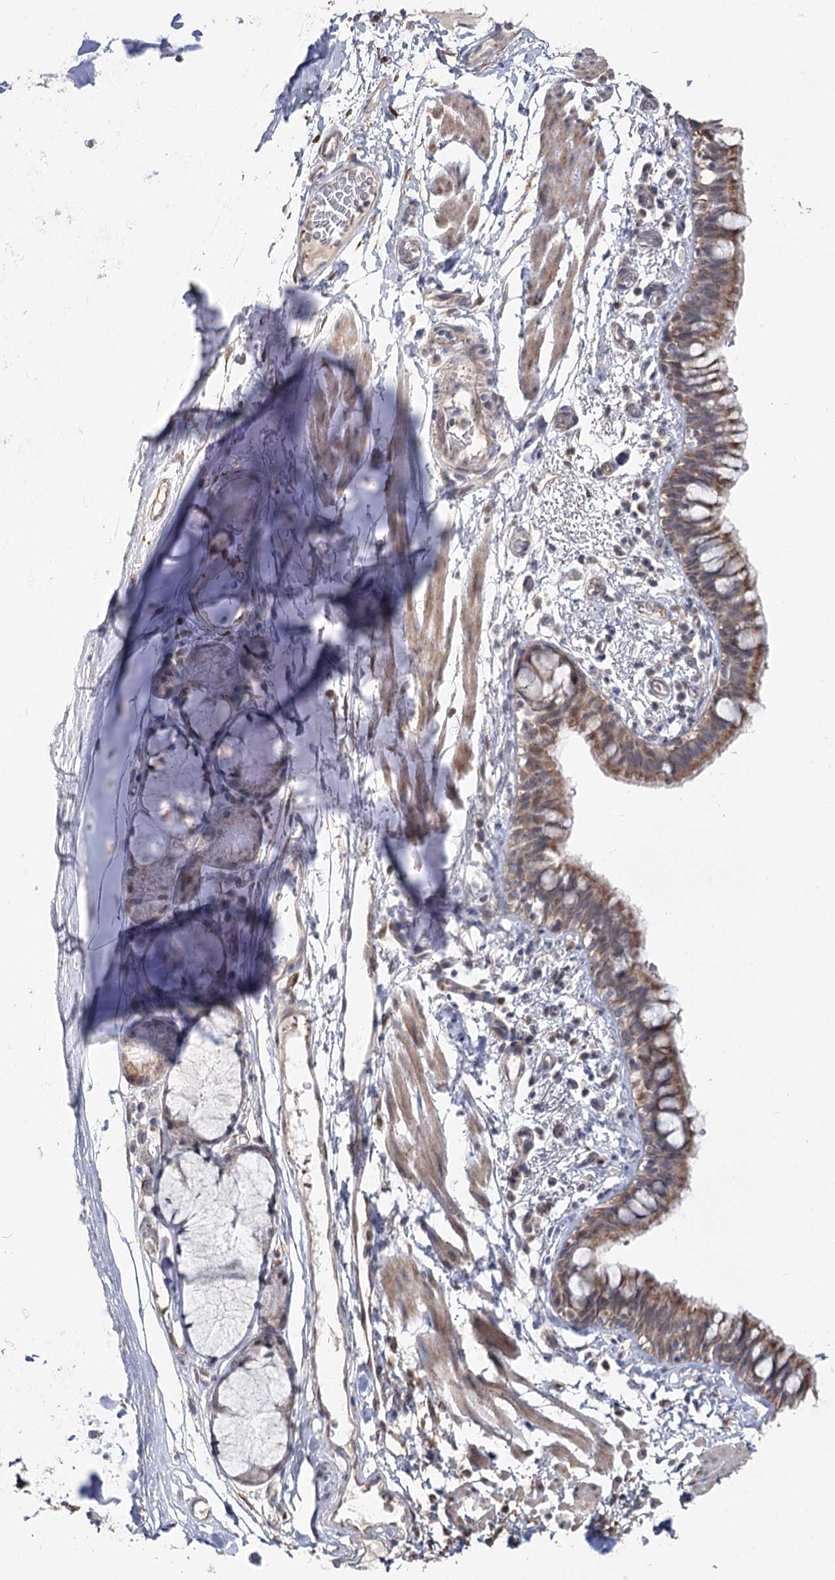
{"staining": {"intensity": "moderate", "quantity": ">75%", "location": "cytoplasmic/membranous,nuclear"}, "tissue": "bronchus", "cell_type": "Respiratory epithelial cells", "image_type": "normal", "snomed": [{"axis": "morphology", "description": "Normal tissue, NOS"}, {"axis": "topography", "description": "Cartilage tissue"}, {"axis": "topography", "description": "Bronchus"}], "caption": "This photomicrograph shows IHC staining of benign human bronchus, with medium moderate cytoplasmic/membranous,nuclear positivity in about >75% of respiratory epithelial cells.", "gene": "RUFY4", "patient": {"sex": "female", "age": 36}}